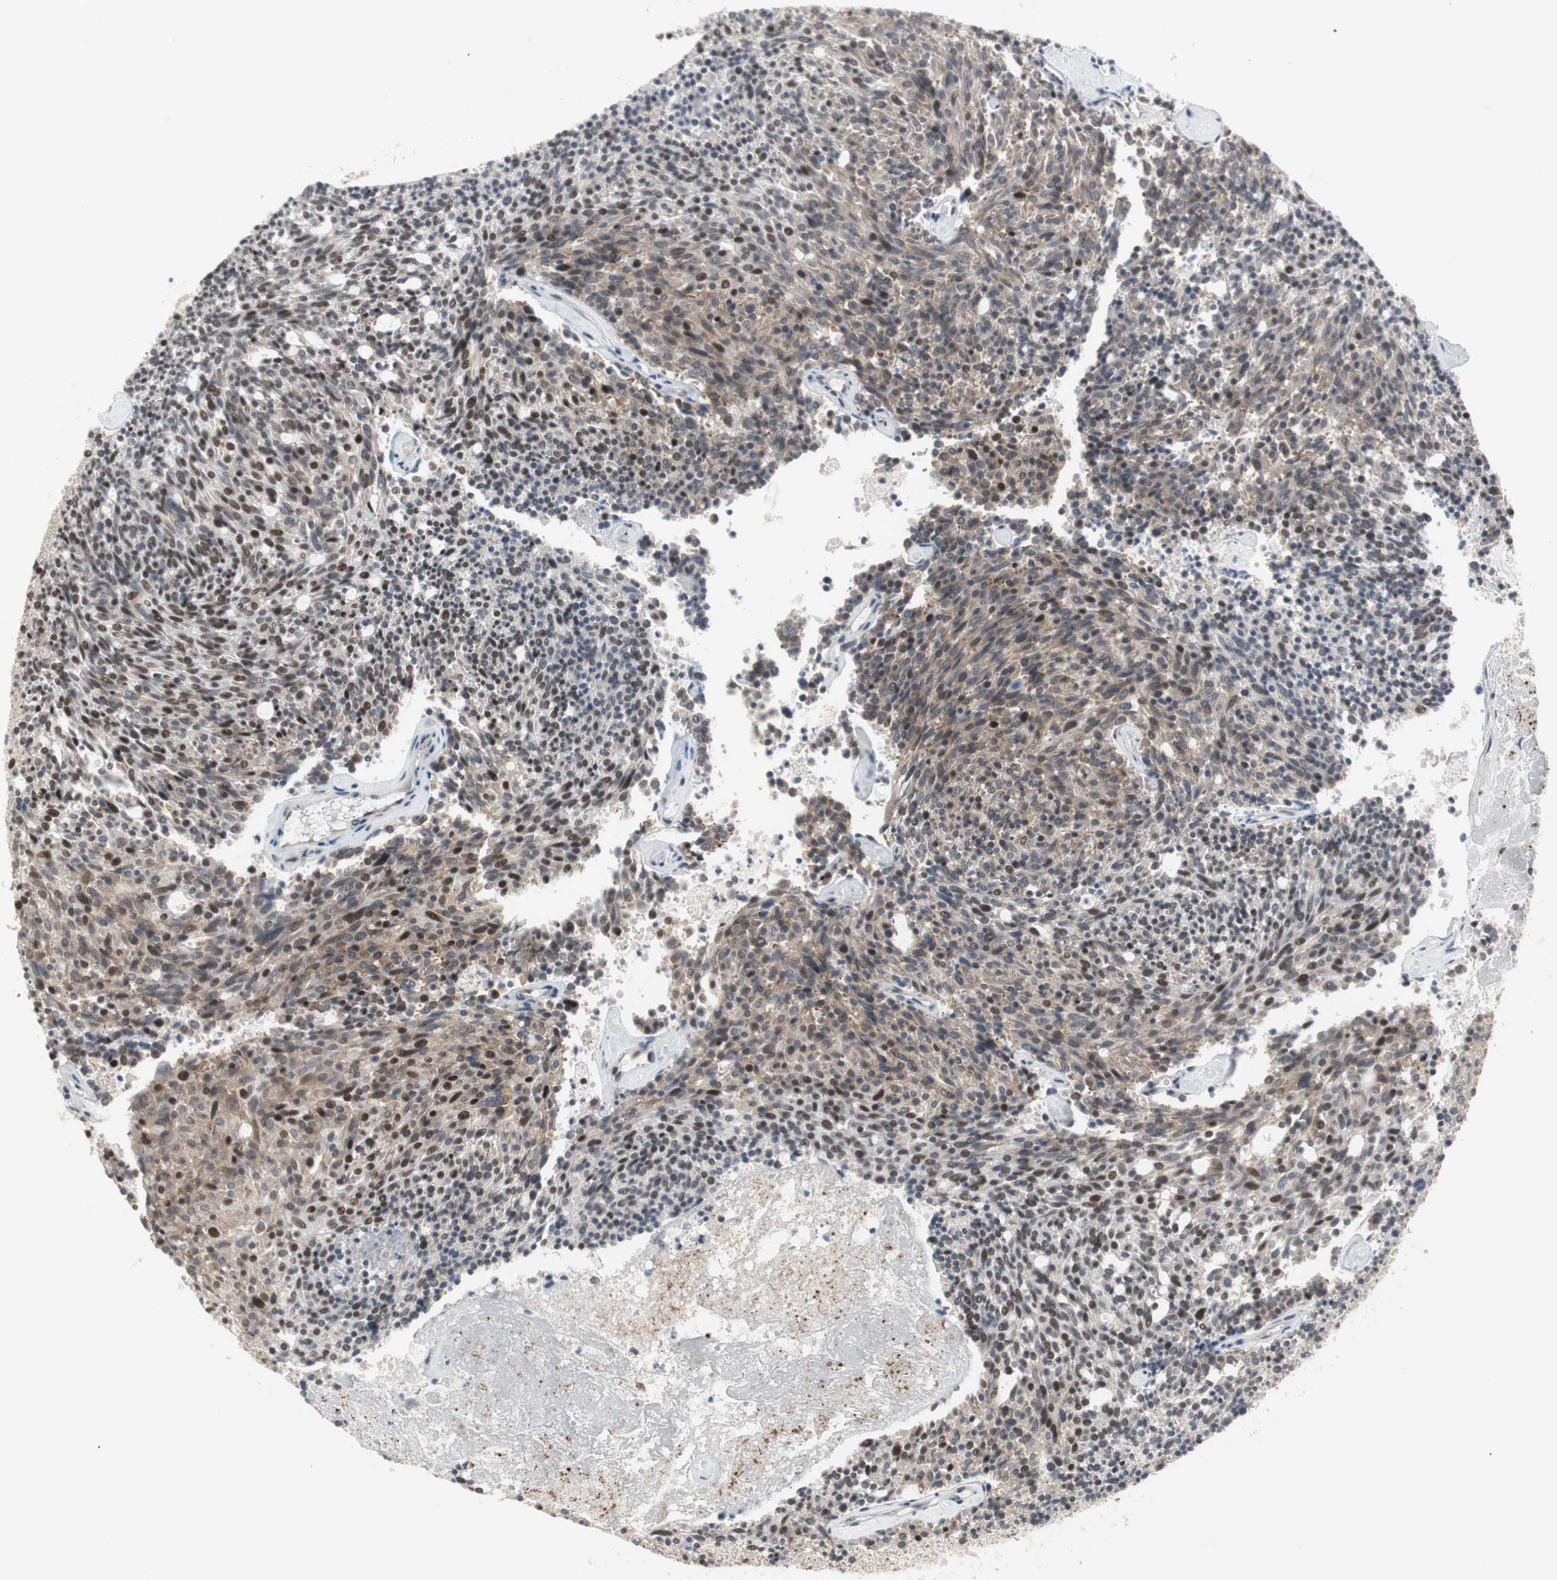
{"staining": {"intensity": "strong", "quantity": ">75%", "location": "nuclear"}, "tissue": "carcinoid", "cell_type": "Tumor cells", "image_type": "cancer", "snomed": [{"axis": "morphology", "description": "Carcinoid, malignant, NOS"}, {"axis": "topography", "description": "Pancreas"}], "caption": "Protein analysis of carcinoid (malignant) tissue reveals strong nuclear staining in about >75% of tumor cells.", "gene": "RTF1", "patient": {"sex": "female", "age": 54}}